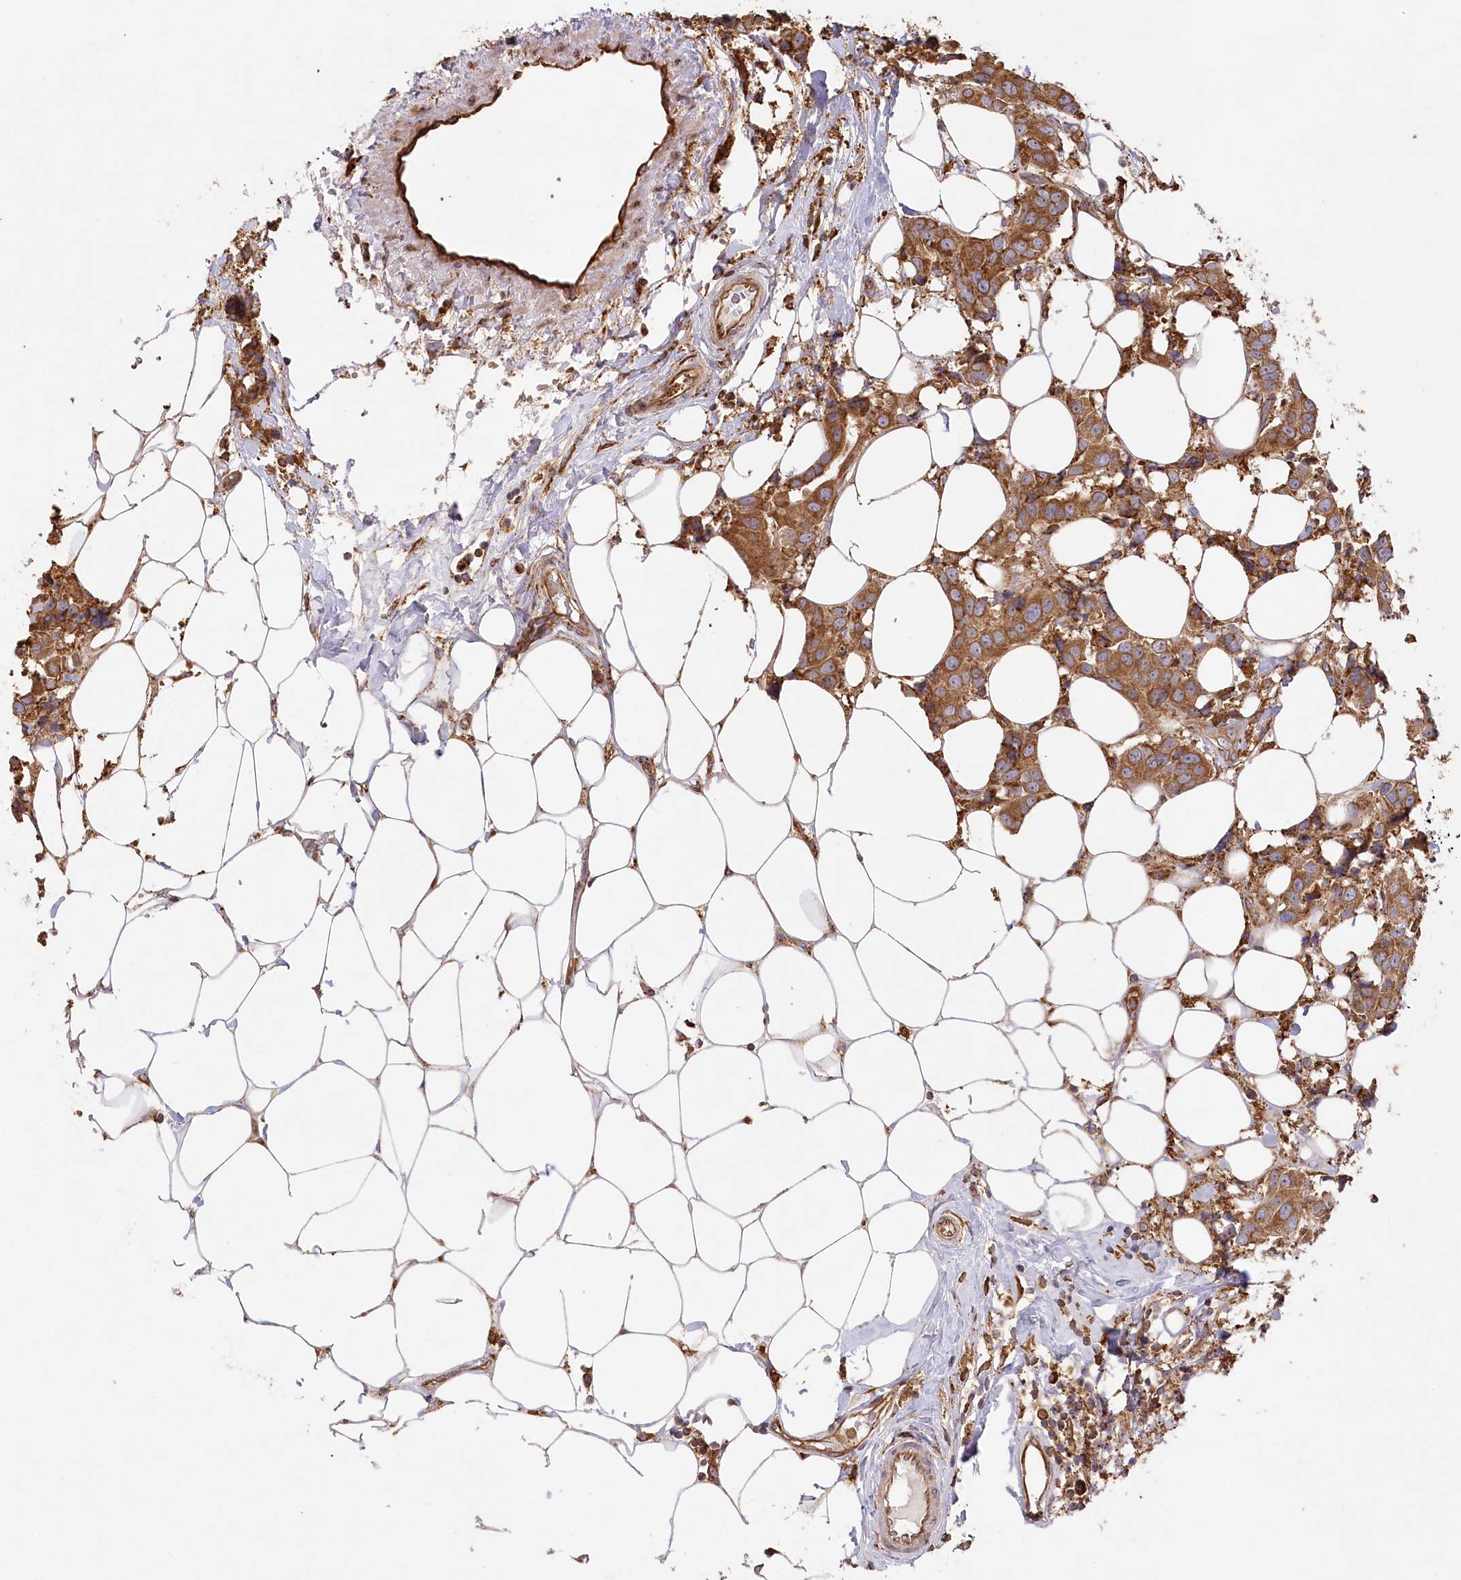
{"staining": {"intensity": "moderate", "quantity": ">75%", "location": "cytoplasmic/membranous"}, "tissue": "breast cancer", "cell_type": "Tumor cells", "image_type": "cancer", "snomed": [{"axis": "morphology", "description": "Normal tissue, NOS"}, {"axis": "morphology", "description": "Duct carcinoma"}, {"axis": "topography", "description": "Breast"}], "caption": "Immunohistochemistry micrograph of neoplastic tissue: breast invasive ductal carcinoma stained using immunohistochemistry displays medium levels of moderate protein expression localized specifically in the cytoplasmic/membranous of tumor cells, appearing as a cytoplasmic/membranous brown color.", "gene": "ACAP2", "patient": {"sex": "female", "age": 39}}